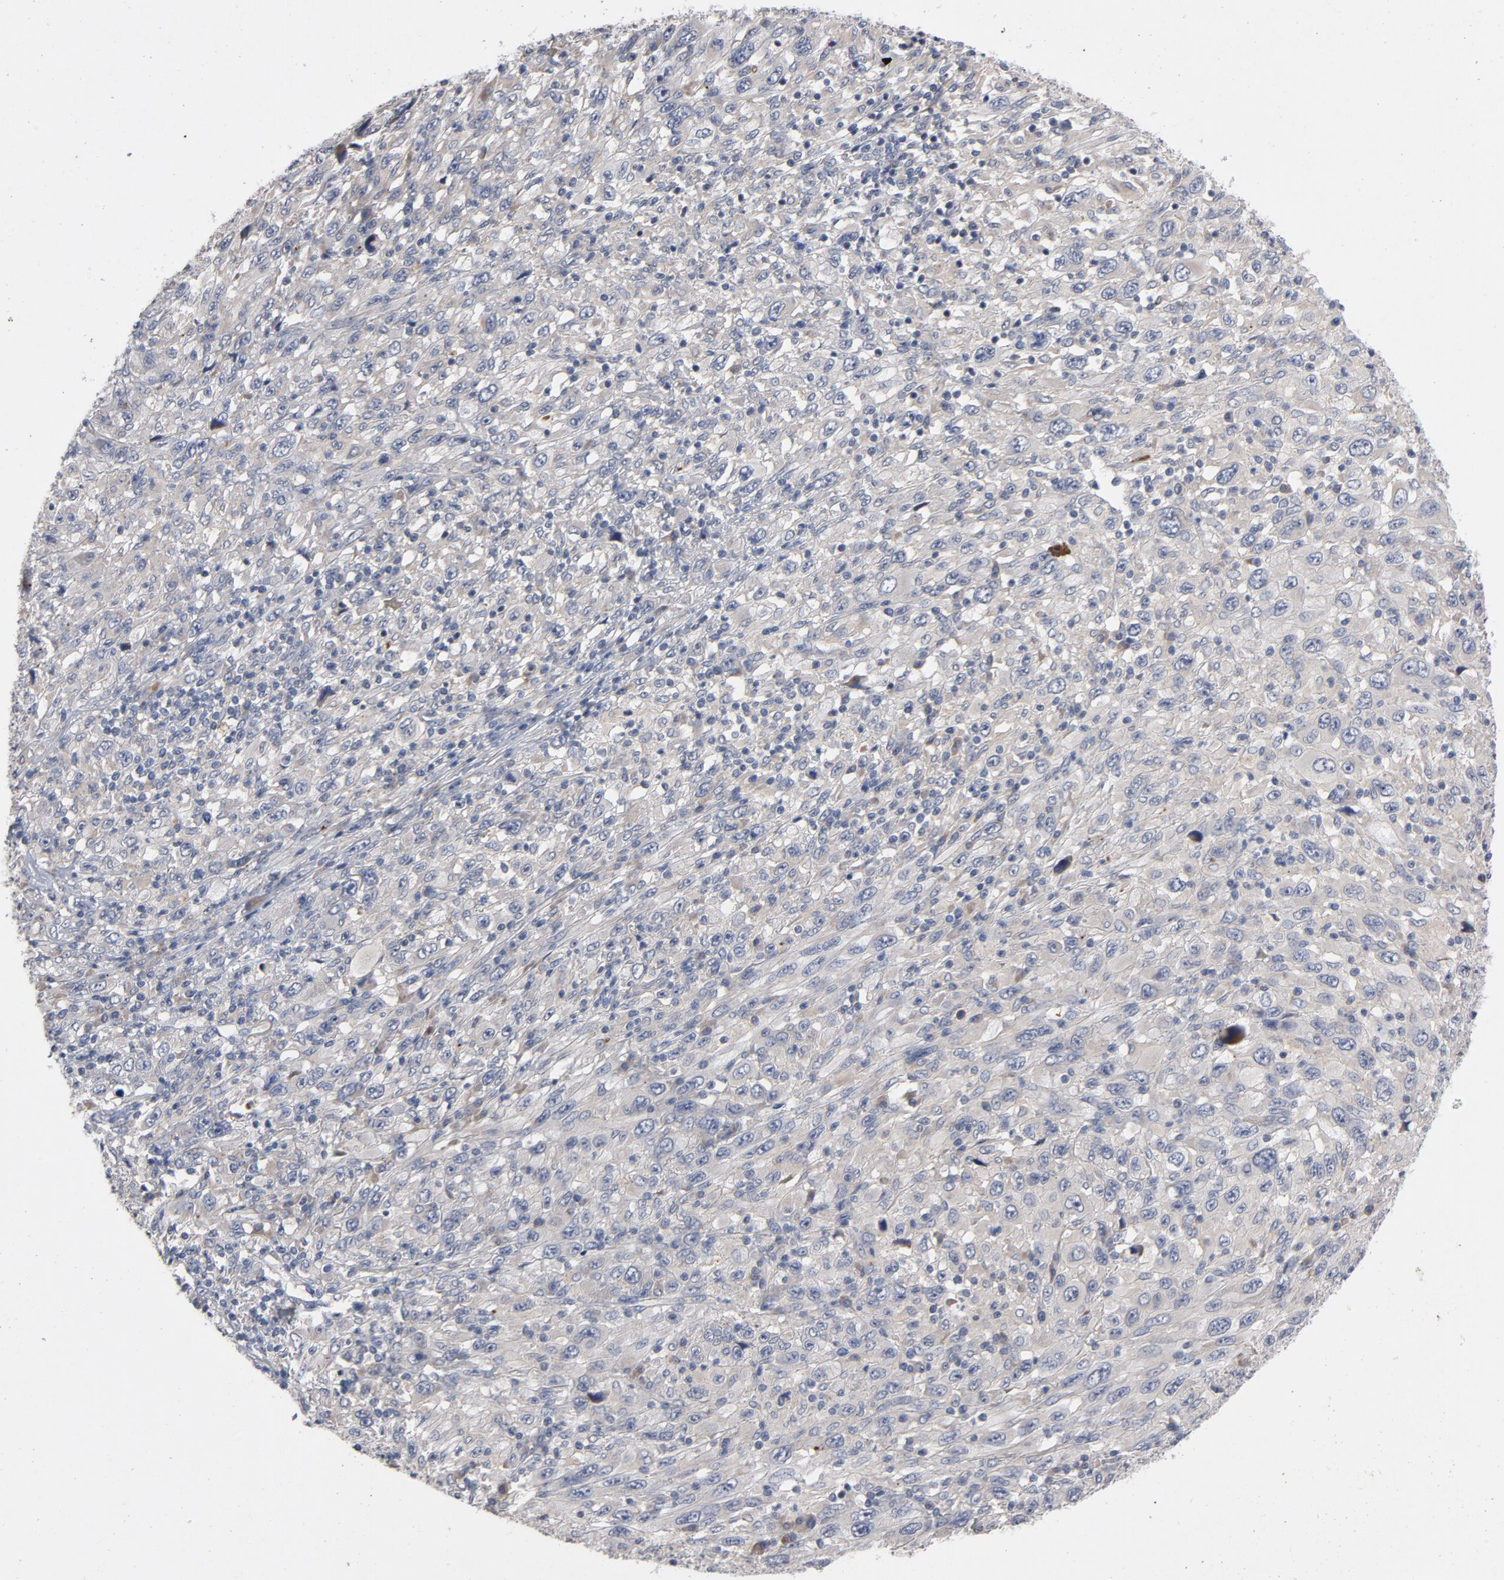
{"staining": {"intensity": "weak", "quantity": "25%-75%", "location": "cytoplasmic/membranous"}, "tissue": "melanoma", "cell_type": "Tumor cells", "image_type": "cancer", "snomed": [{"axis": "morphology", "description": "Malignant melanoma, Metastatic site"}, {"axis": "topography", "description": "Skin"}], "caption": "Human melanoma stained for a protein (brown) demonstrates weak cytoplasmic/membranous positive positivity in about 25%-75% of tumor cells.", "gene": "CCDC134", "patient": {"sex": "female", "age": 56}}